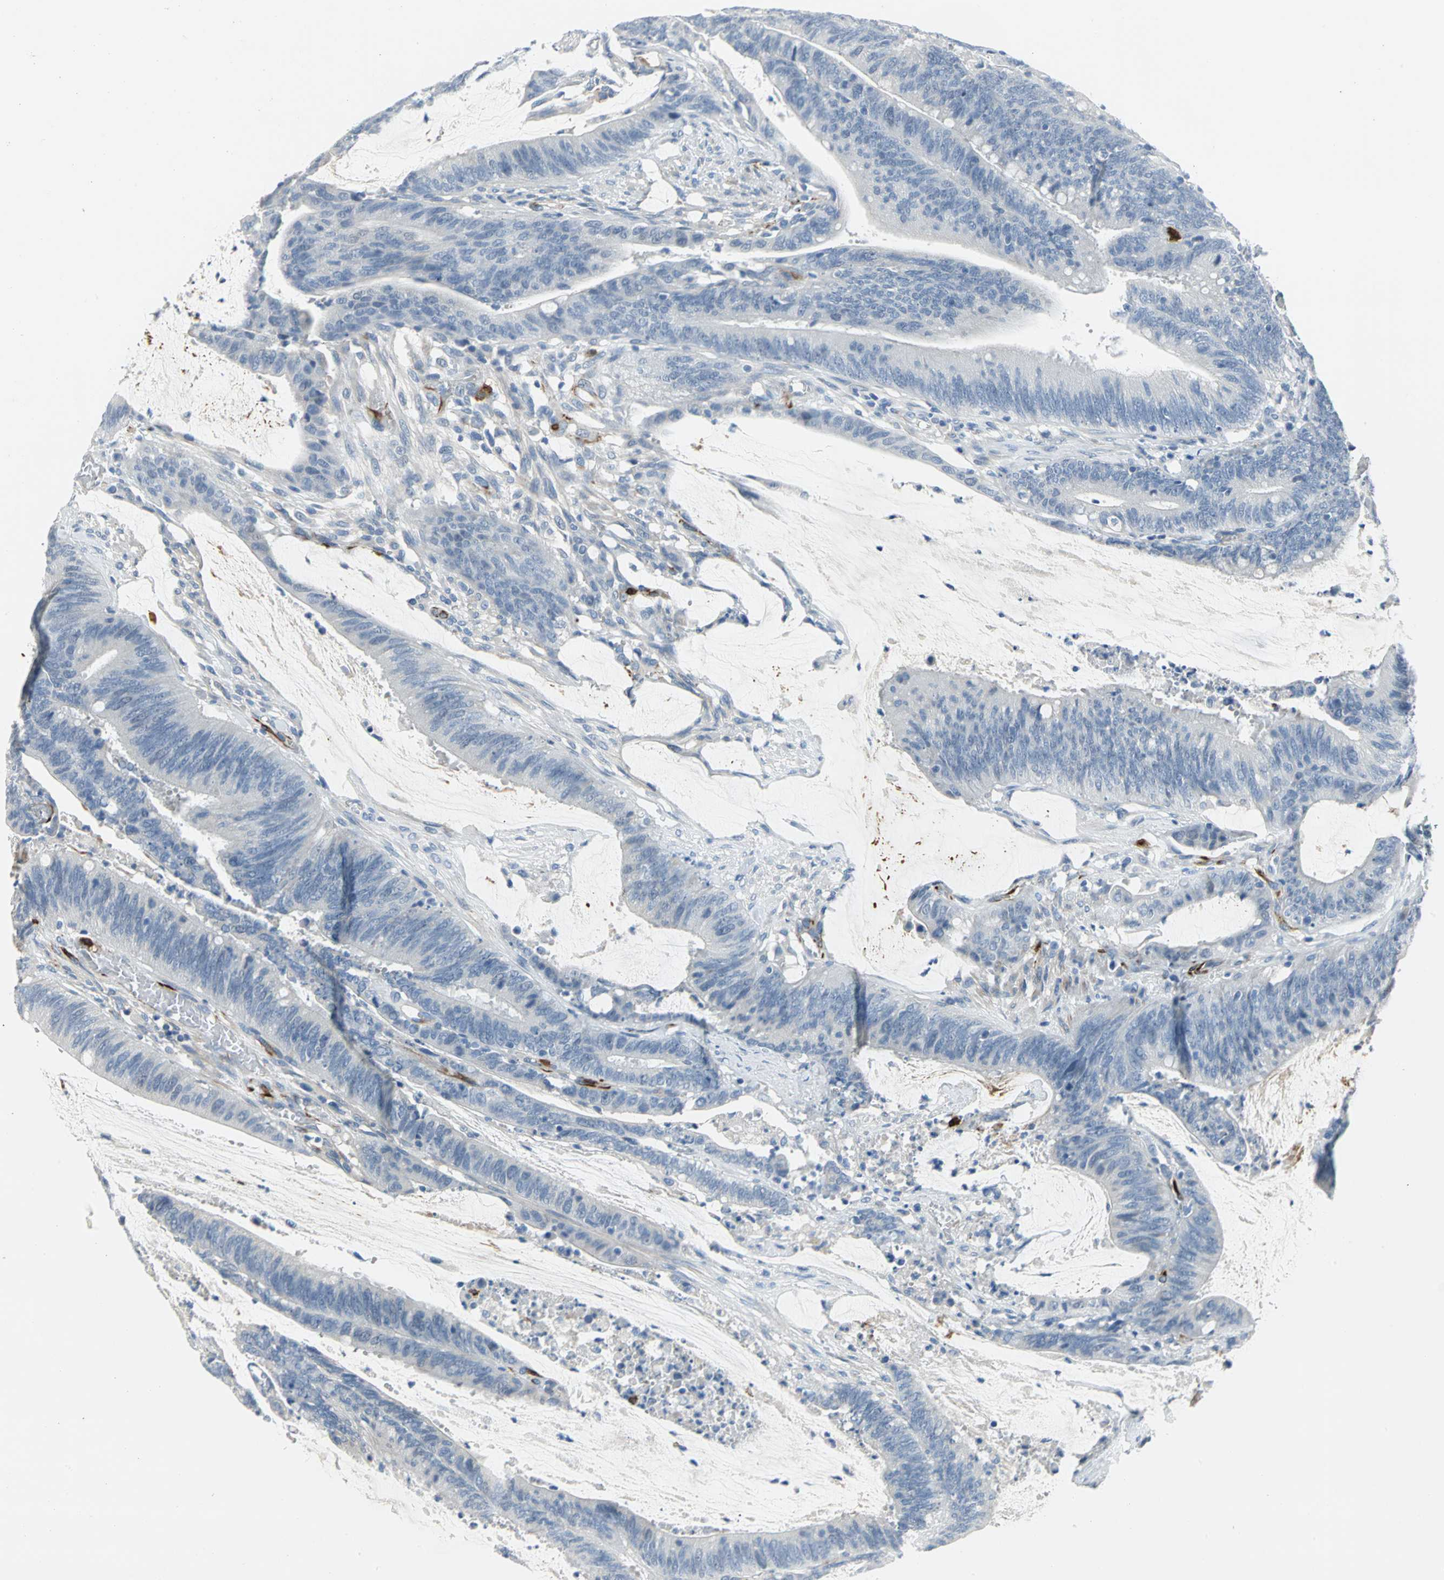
{"staining": {"intensity": "negative", "quantity": "none", "location": "none"}, "tissue": "colorectal cancer", "cell_type": "Tumor cells", "image_type": "cancer", "snomed": [{"axis": "morphology", "description": "Adenocarcinoma, NOS"}, {"axis": "topography", "description": "Rectum"}], "caption": "Colorectal cancer stained for a protein using immunohistochemistry (IHC) exhibits no expression tumor cells.", "gene": "ALOX15", "patient": {"sex": "female", "age": 66}}